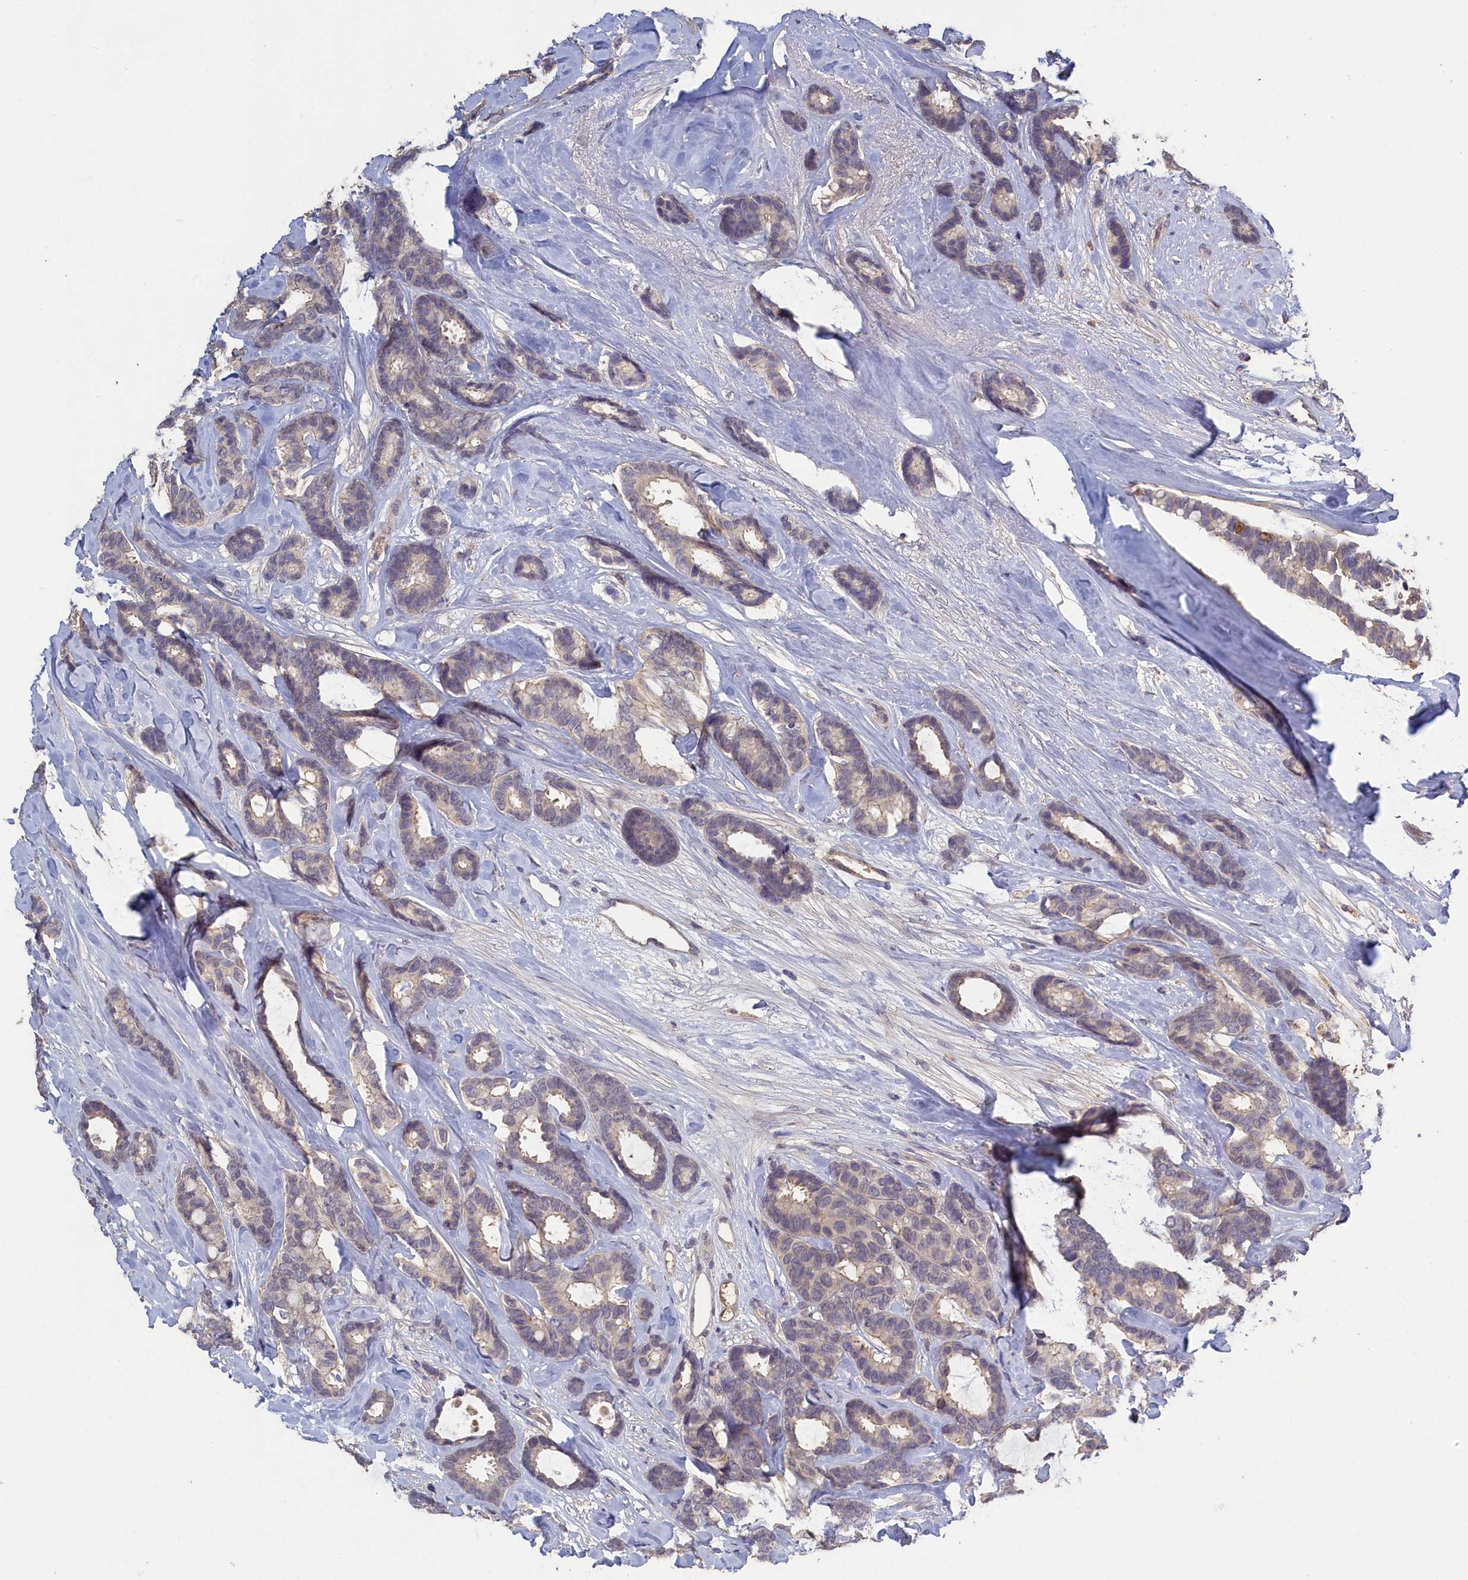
{"staining": {"intensity": "negative", "quantity": "none", "location": "none"}, "tissue": "breast cancer", "cell_type": "Tumor cells", "image_type": "cancer", "snomed": [{"axis": "morphology", "description": "Duct carcinoma"}, {"axis": "topography", "description": "Breast"}], "caption": "Immunohistochemical staining of breast cancer displays no significant expression in tumor cells.", "gene": "CELF5", "patient": {"sex": "female", "age": 87}}